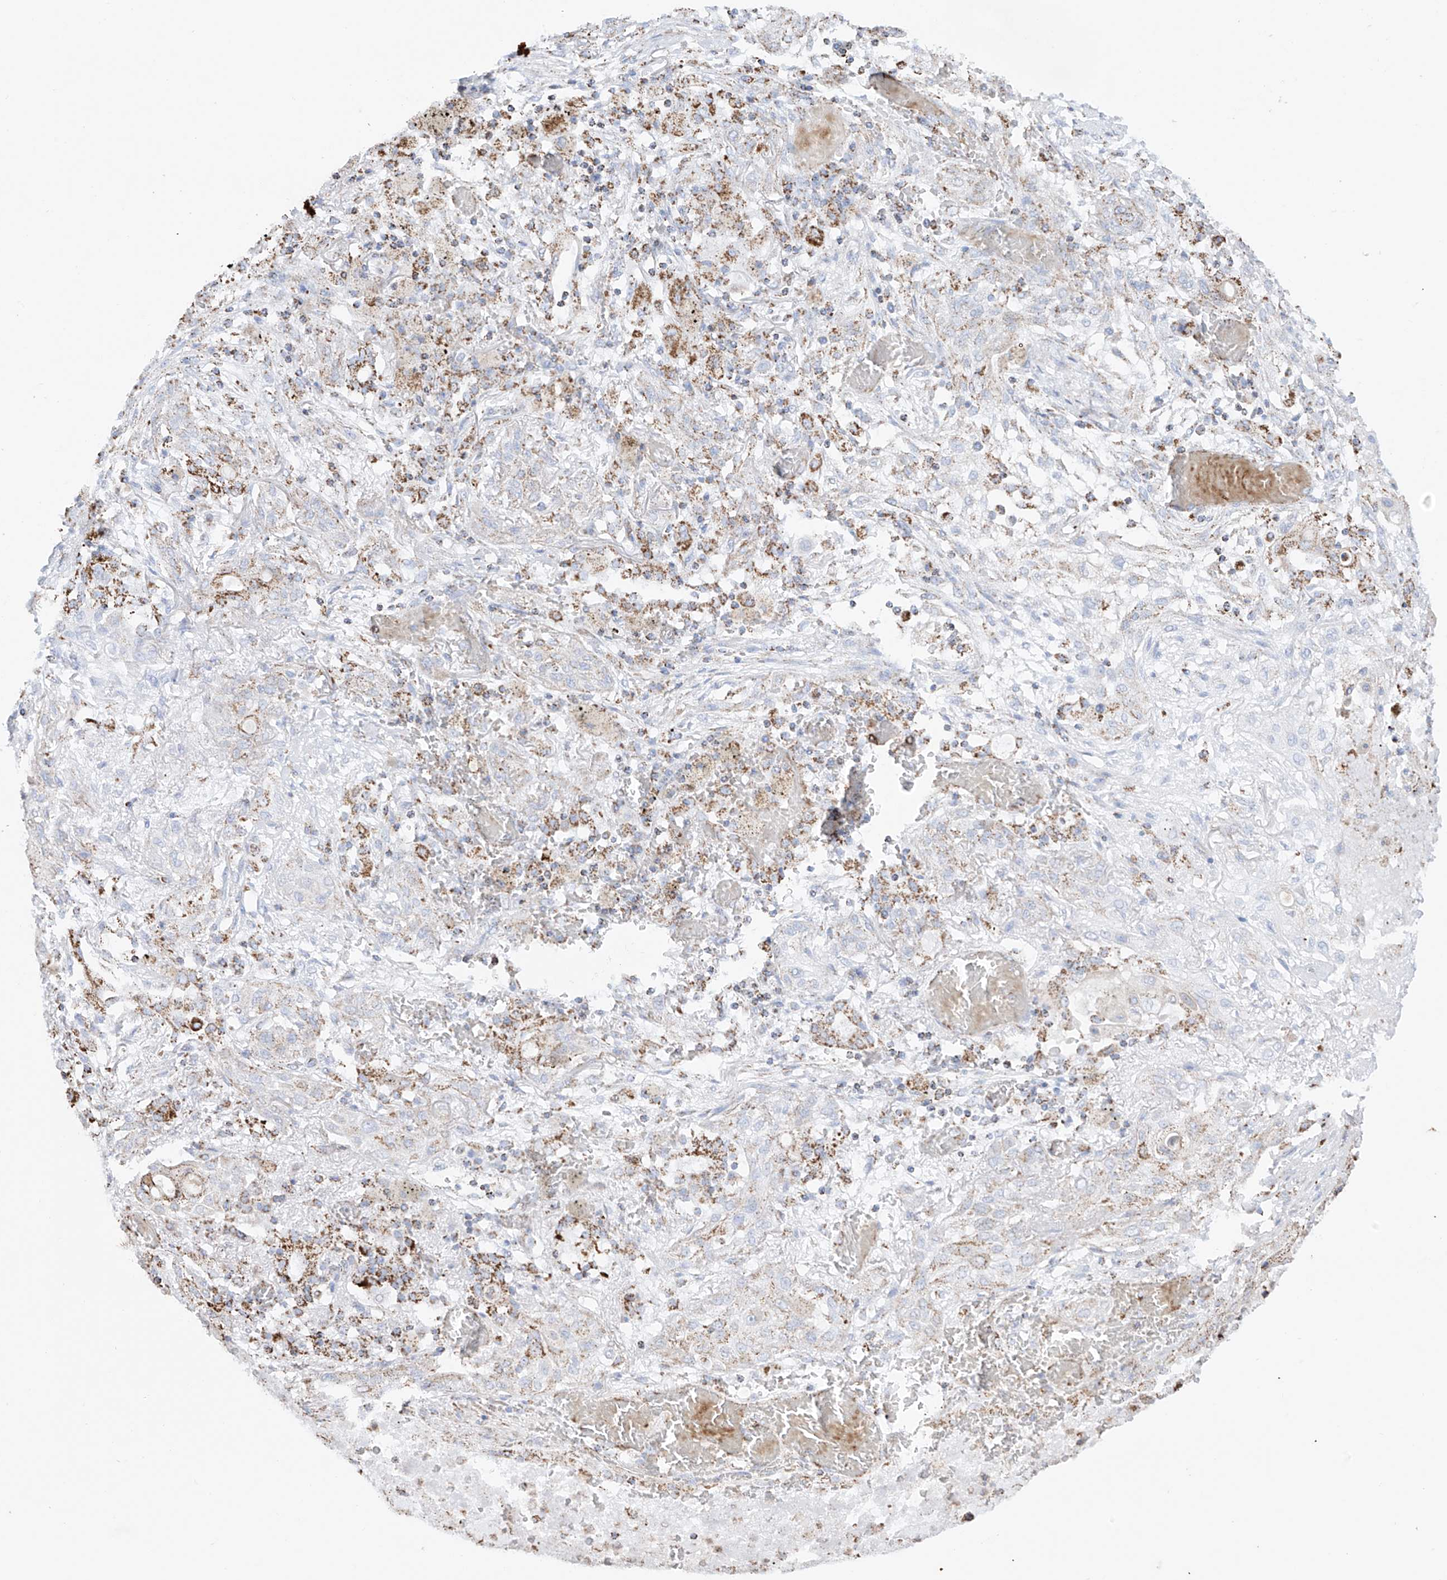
{"staining": {"intensity": "weak", "quantity": "<25%", "location": "cytoplasmic/membranous"}, "tissue": "lung cancer", "cell_type": "Tumor cells", "image_type": "cancer", "snomed": [{"axis": "morphology", "description": "Squamous cell carcinoma, NOS"}, {"axis": "topography", "description": "Lung"}], "caption": "Tumor cells show no significant positivity in lung cancer.", "gene": "XKR3", "patient": {"sex": "female", "age": 47}}